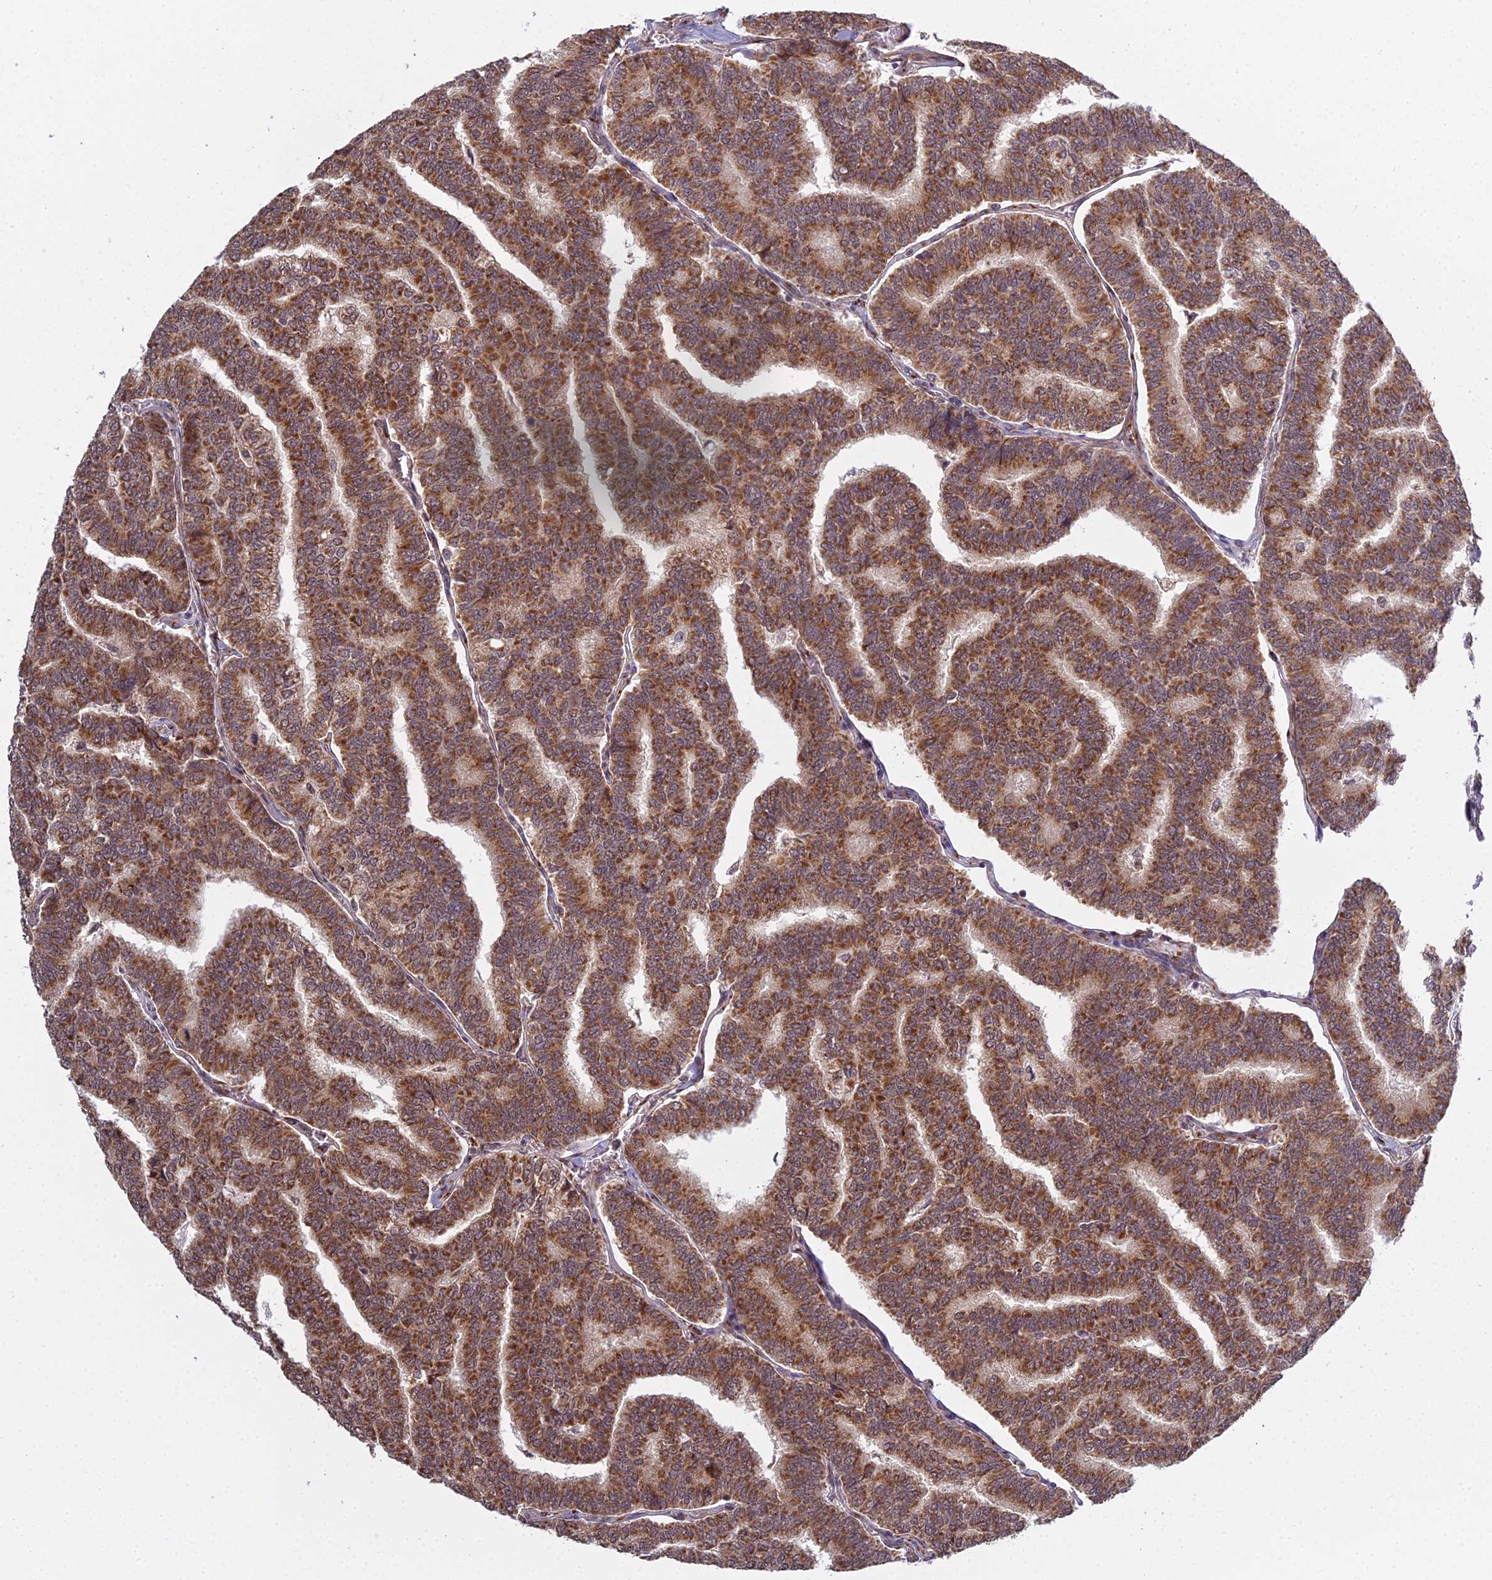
{"staining": {"intensity": "strong", "quantity": ">75%", "location": "cytoplasmic/membranous"}, "tissue": "thyroid cancer", "cell_type": "Tumor cells", "image_type": "cancer", "snomed": [{"axis": "morphology", "description": "Papillary adenocarcinoma, NOS"}, {"axis": "topography", "description": "Thyroid gland"}], "caption": "Protein expression analysis of thyroid cancer (papillary adenocarcinoma) shows strong cytoplasmic/membranous expression in about >75% of tumor cells.", "gene": "MEOX1", "patient": {"sex": "female", "age": 35}}